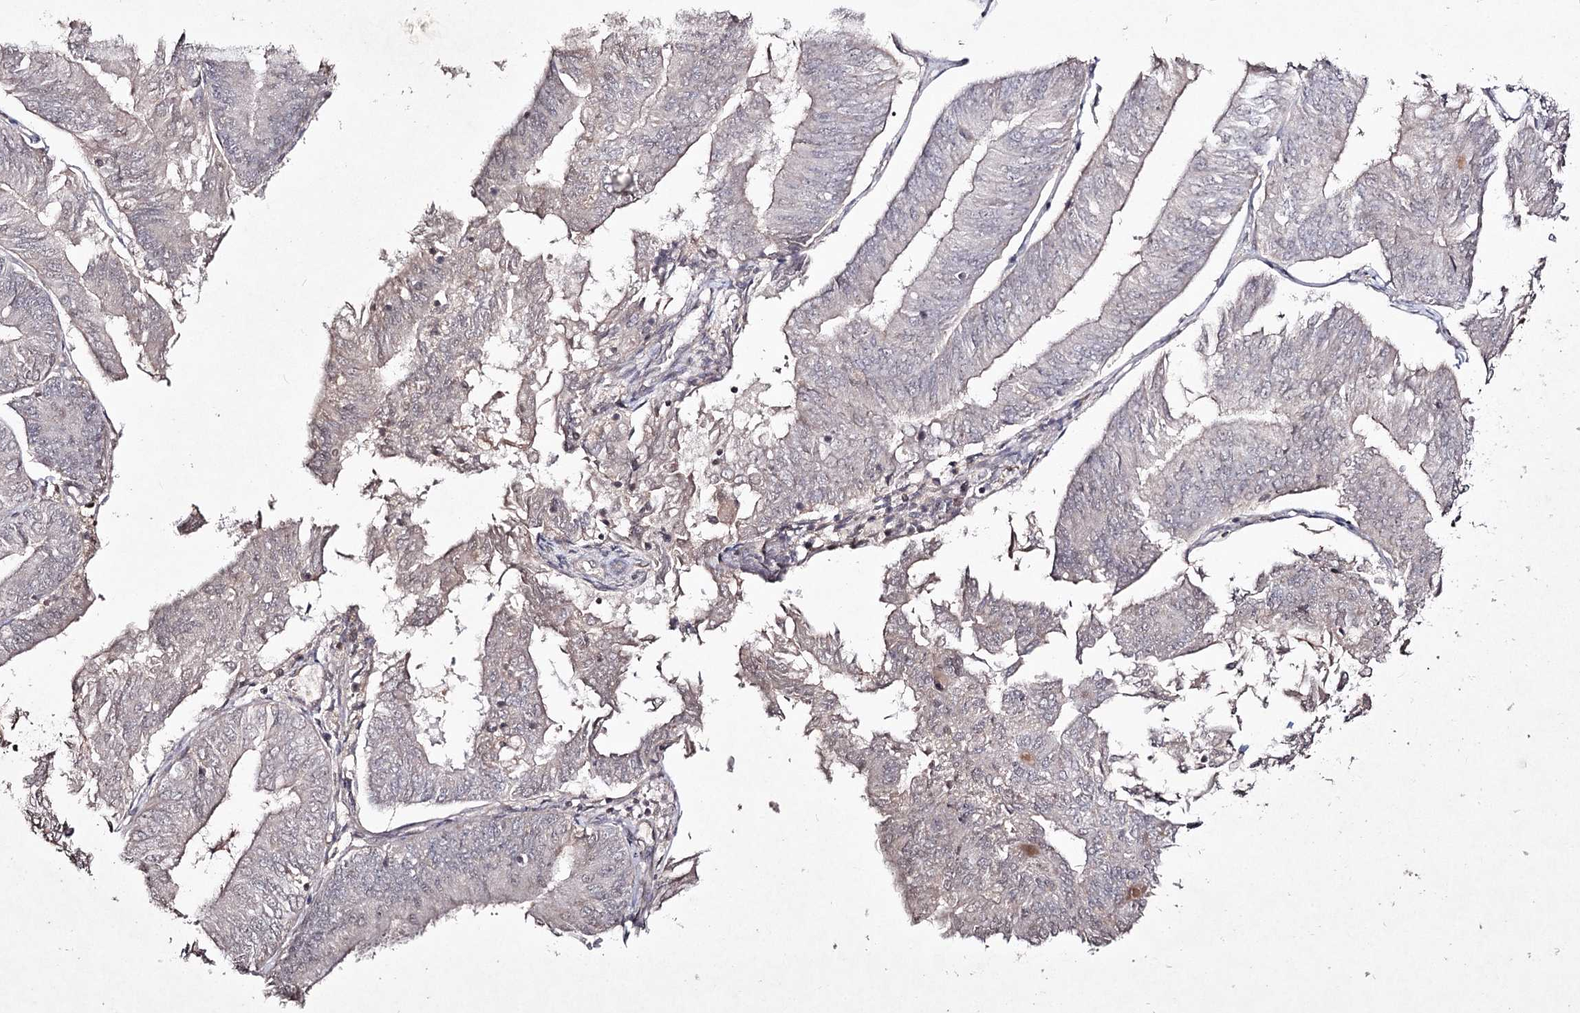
{"staining": {"intensity": "negative", "quantity": "none", "location": "none"}, "tissue": "endometrial cancer", "cell_type": "Tumor cells", "image_type": "cancer", "snomed": [{"axis": "morphology", "description": "Adenocarcinoma, NOS"}, {"axis": "topography", "description": "Endometrium"}], "caption": "Image shows no significant protein expression in tumor cells of endometrial cancer (adenocarcinoma).", "gene": "SYNGR3", "patient": {"sex": "female", "age": 58}}